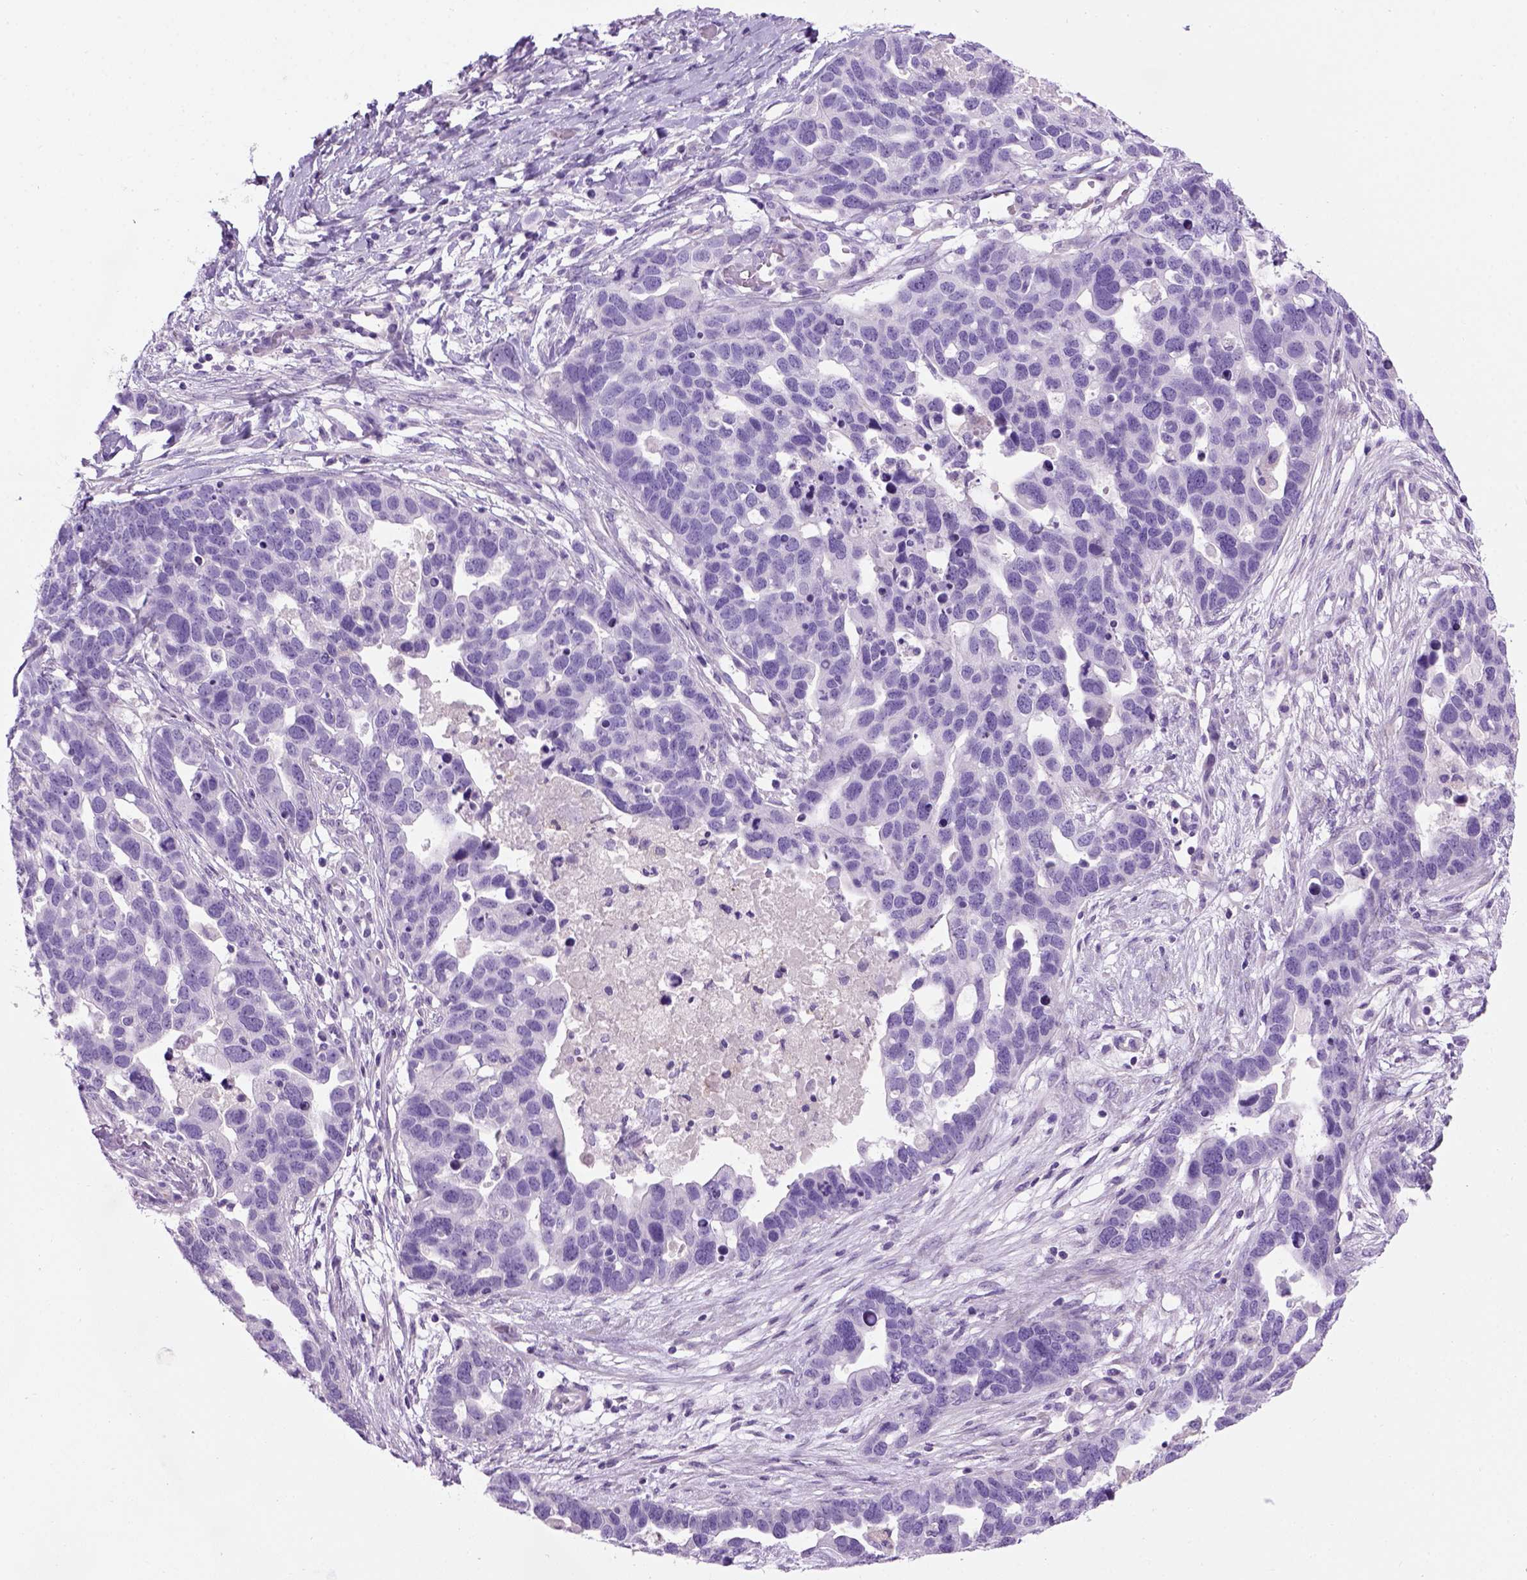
{"staining": {"intensity": "negative", "quantity": "none", "location": "none"}, "tissue": "ovarian cancer", "cell_type": "Tumor cells", "image_type": "cancer", "snomed": [{"axis": "morphology", "description": "Cystadenocarcinoma, serous, NOS"}, {"axis": "topography", "description": "Ovary"}], "caption": "Tumor cells show no significant expression in ovarian serous cystadenocarcinoma. (Stains: DAB (3,3'-diaminobenzidine) immunohistochemistry with hematoxylin counter stain, Microscopy: brightfield microscopy at high magnification).", "gene": "GABRB2", "patient": {"sex": "female", "age": 54}}